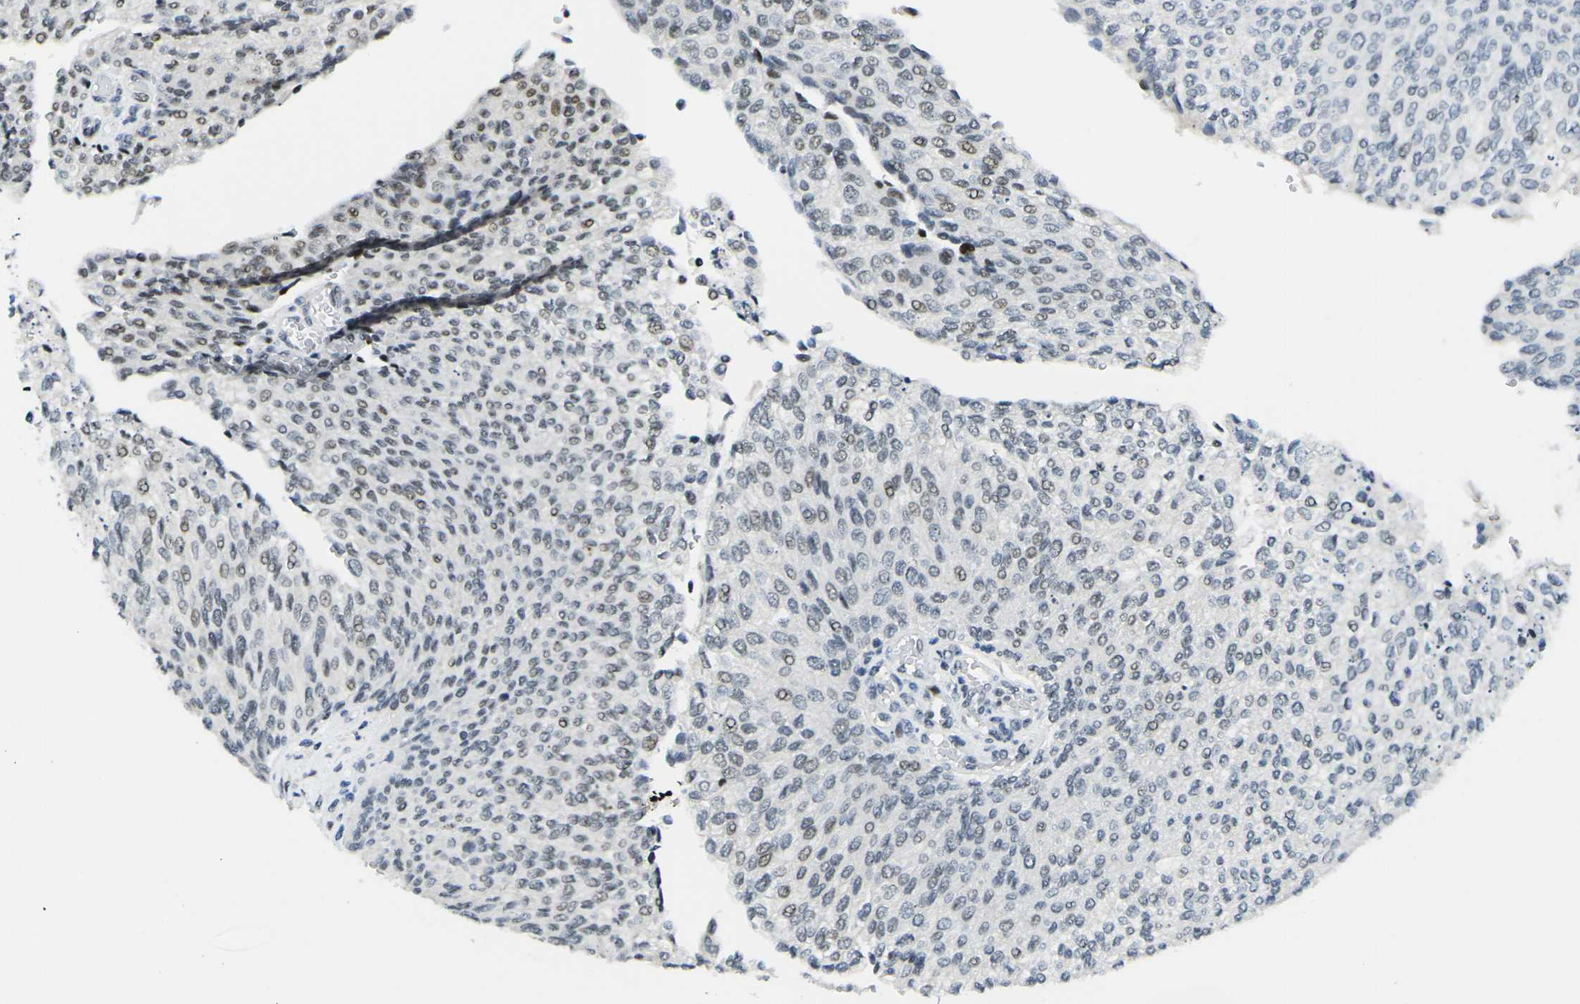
{"staining": {"intensity": "moderate", "quantity": "<25%", "location": "nuclear"}, "tissue": "urothelial cancer", "cell_type": "Tumor cells", "image_type": "cancer", "snomed": [{"axis": "morphology", "description": "Urothelial carcinoma, Low grade"}, {"axis": "topography", "description": "Urinary bladder"}], "caption": "A brown stain shows moderate nuclear staining of a protein in human urothelial carcinoma (low-grade) tumor cells.", "gene": "PRPF8", "patient": {"sex": "female", "age": 79}}